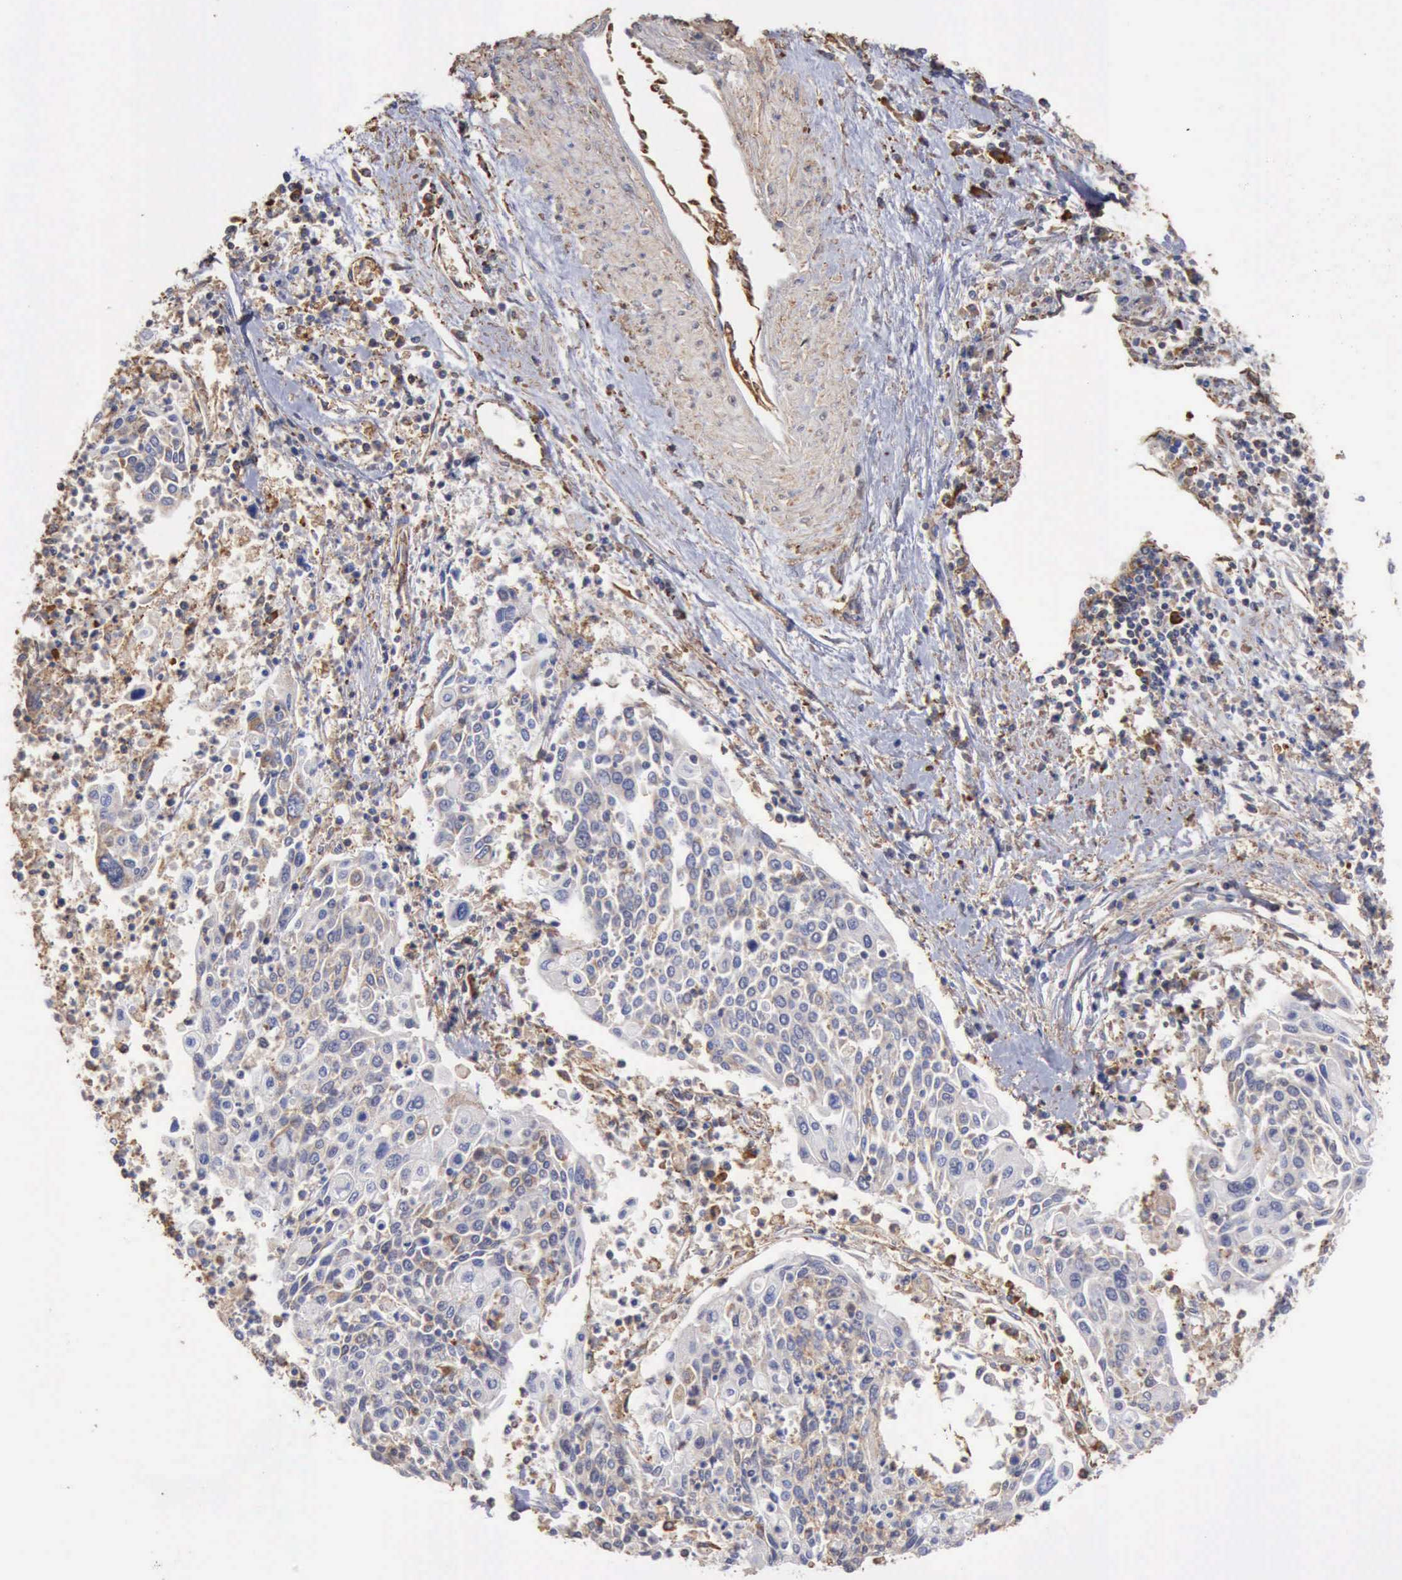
{"staining": {"intensity": "weak", "quantity": "25%-75%", "location": "cytoplasmic/membranous"}, "tissue": "cervical cancer", "cell_type": "Tumor cells", "image_type": "cancer", "snomed": [{"axis": "morphology", "description": "Squamous cell carcinoma, NOS"}, {"axis": "topography", "description": "Cervix"}], "caption": "Cervical cancer (squamous cell carcinoma) stained with immunohistochemistry demonstrates weak cytoplasmic/membranous staining in about 25%-75% of tumor cells. (brown staining indicates protein expression, while blue staining denotes nuclei).", "gene": "GPR101", "patient": {"sex": "female", "age": 40}}